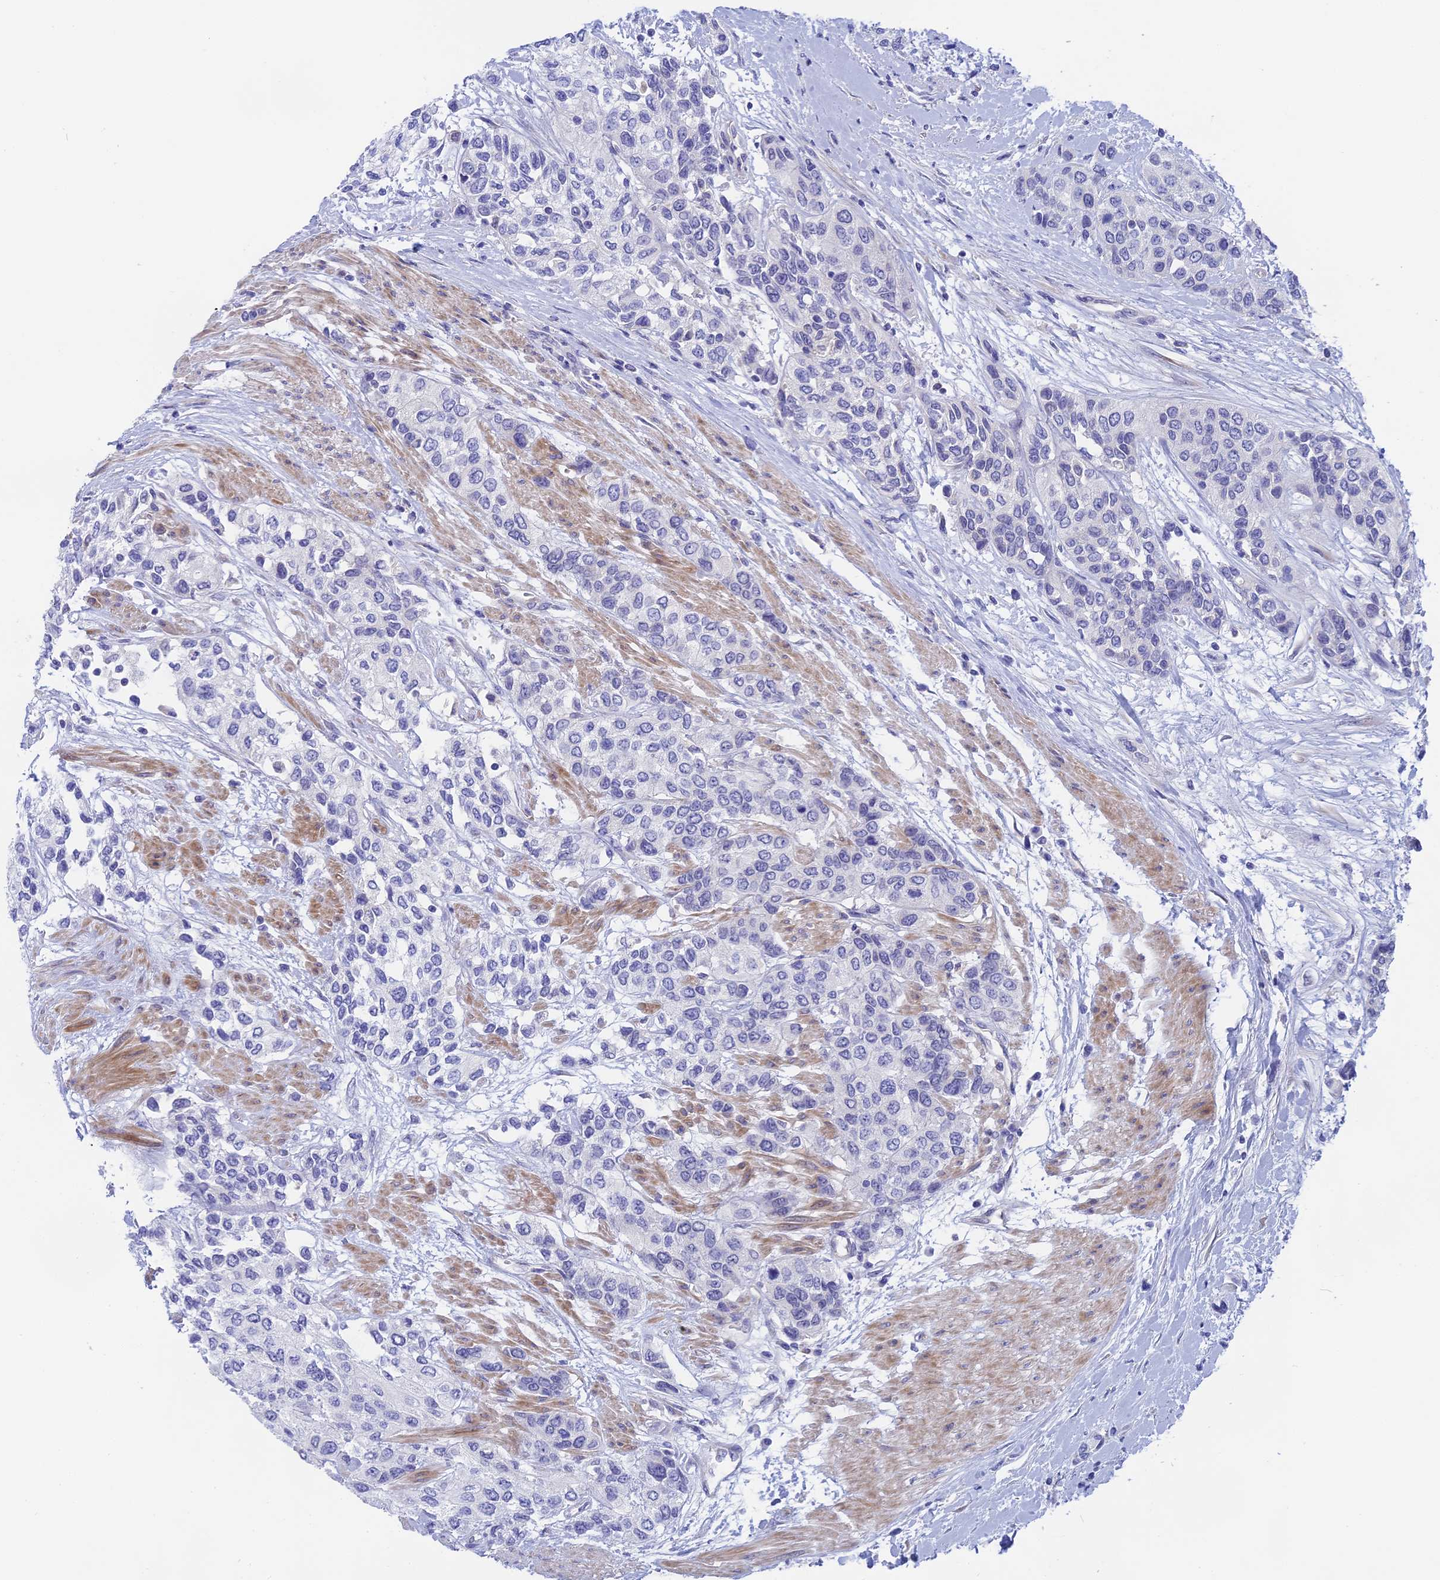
{"staining": {"intensity": "negative", "quantity": "none", "location": "none"}, "tissue": "urothelial cancer", "cell_type": "Tumor cells", "image_type": "cancer", "snomed": [{"axis": "morphology", "description": "Normal tissue, NOS"}, {"axis": "morphology", "description": "Urothelial carcinoma, High grade"}, {"axis": "topography", "description": "Vascular tissue"}, {"axis": "topography", "description": "Urinary bladder"}], "caption": "IHC histopathology image of neoplastic tissue: human urothelial cancer stained with DAB (3,3'-diaminobenzidine) displays no significant protein staining in tumor cells.", "gene": "GLB1L", "patient": {"sex": "female", "age": 56}}